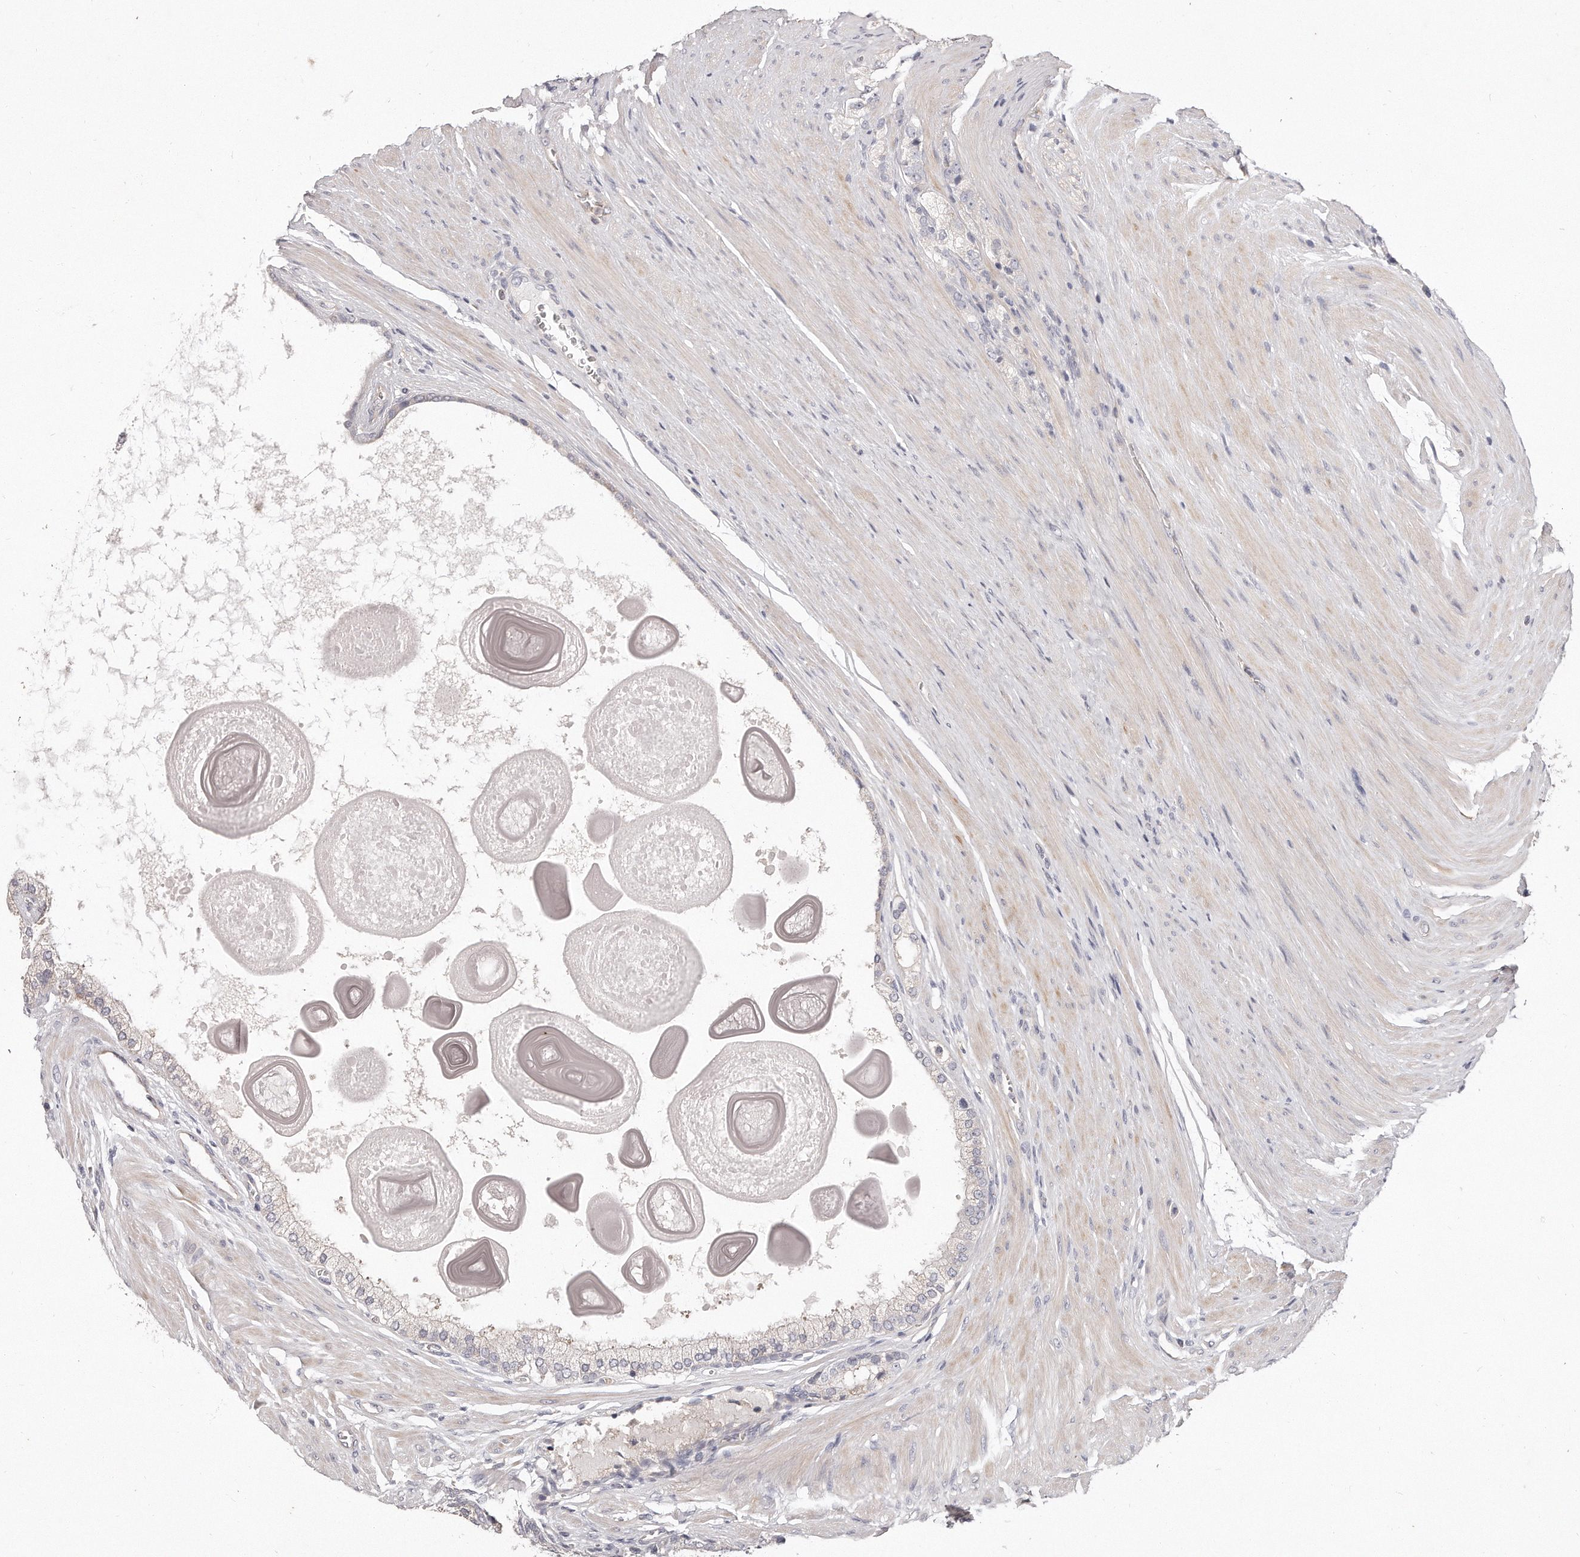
{"staining": {"intensity": "negative", "quantity": "none", "location": "none"}, "tissue": "prostate cancer", "cell_type": "Tumor cells", "image_type": "cancer", "snomed": [{"axis": "morphology", "description": "Adenocarcinoma, High grade"}, {"axis": "topography", "description": "Prostate"}], "caption": "IHC of prostate high-grade adenocarcinoma demonstrates no positivity in tumor cells.", "gene": "TTLL4", "patient": {"sex": "male", "age": 60}}